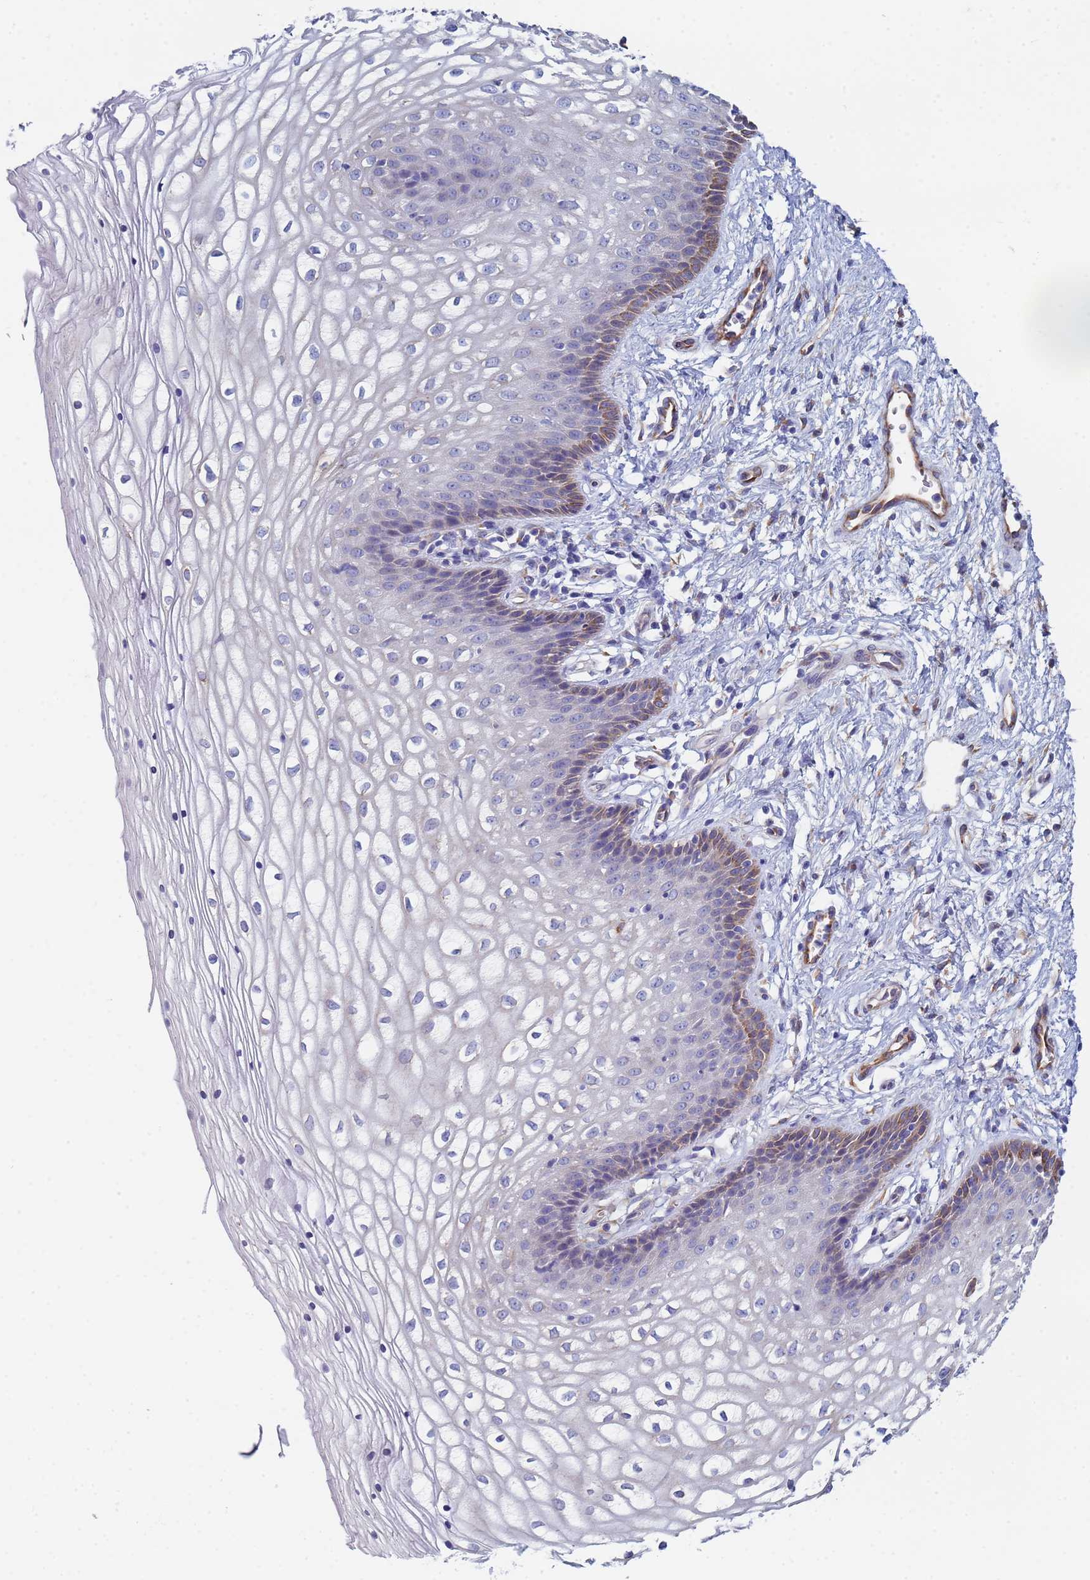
{"staining": {"intensity": "moderate", "quantity": "<25%", "location": "cytoplasmic/membranous"}, "tissue": "vagina", "cell_type": "Squamous epithelial cells", "image_type": "normal", "snomed": [{"axis": "morphology", "description": "Normal tissue, NOS"}, {"axis": "topography", "description": "Vagina"}], "caption": "Immunohistochemistry of benign vagina displays low levels of moderate cytoplasmic/membranous expression in about <25% of squamous epithelial cells.", "gene": "GDAP2", "patient": {"sex": "female", "age": 34}}